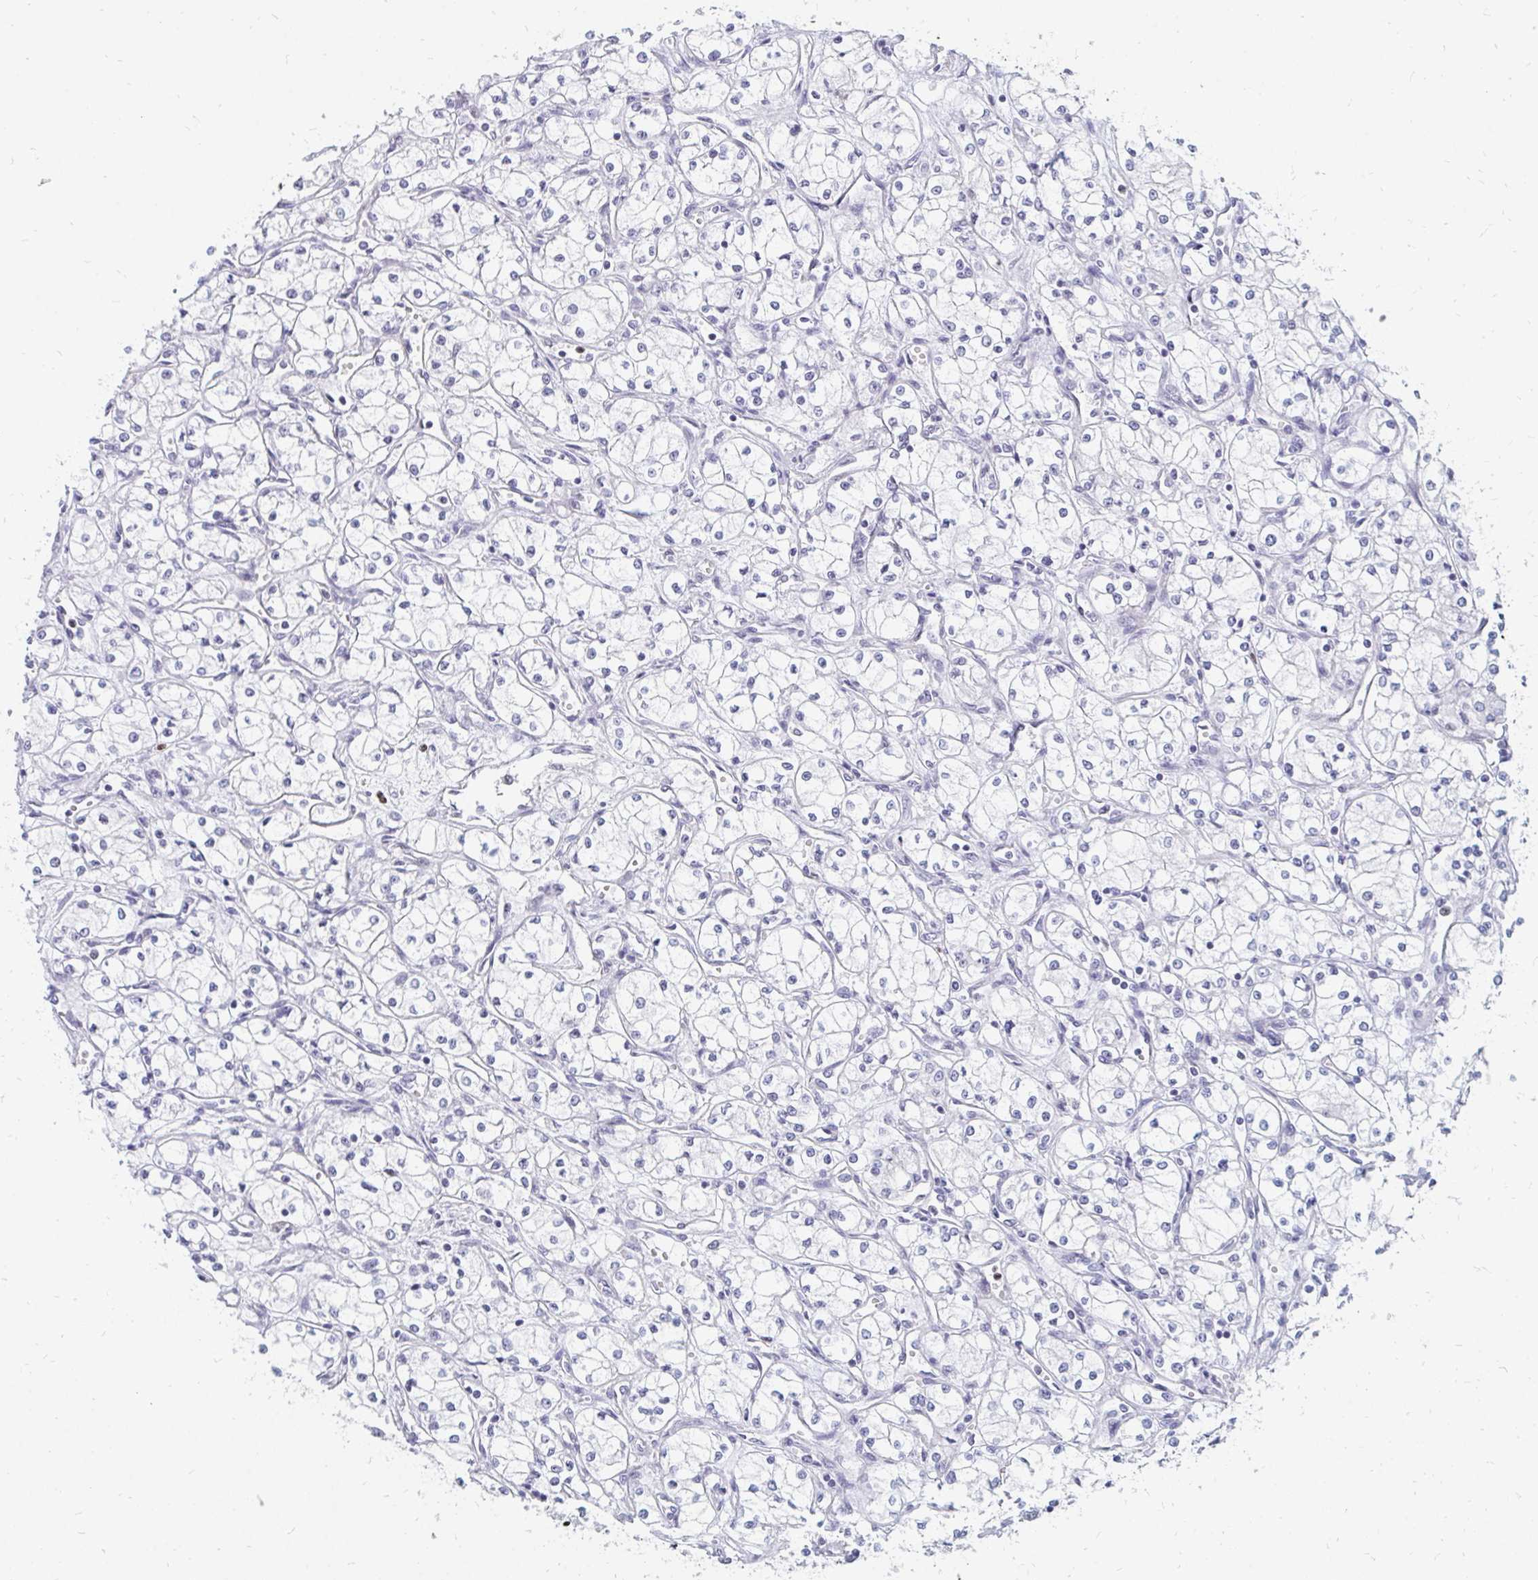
{"staining": {"intensity": "negative", "quantity": "none", "location": "none"}, "tissue": "renal cancer", "cell_type": "Tumor cells", "image_type": "cancer", "snomed": [{"axis": "morphology", "description": "Normal tissue, NOS"}, {"axis": "morphology", "description": "Adenocarcinoma, NOS"}, {"axis": "topography", "description": "Kidney"}], "caption": "The micrograph displays no staining of tumor cells in adenocarcinoma (renal).", "gene": "PLK3", "patient": {"sex": "male", "age": 59}}